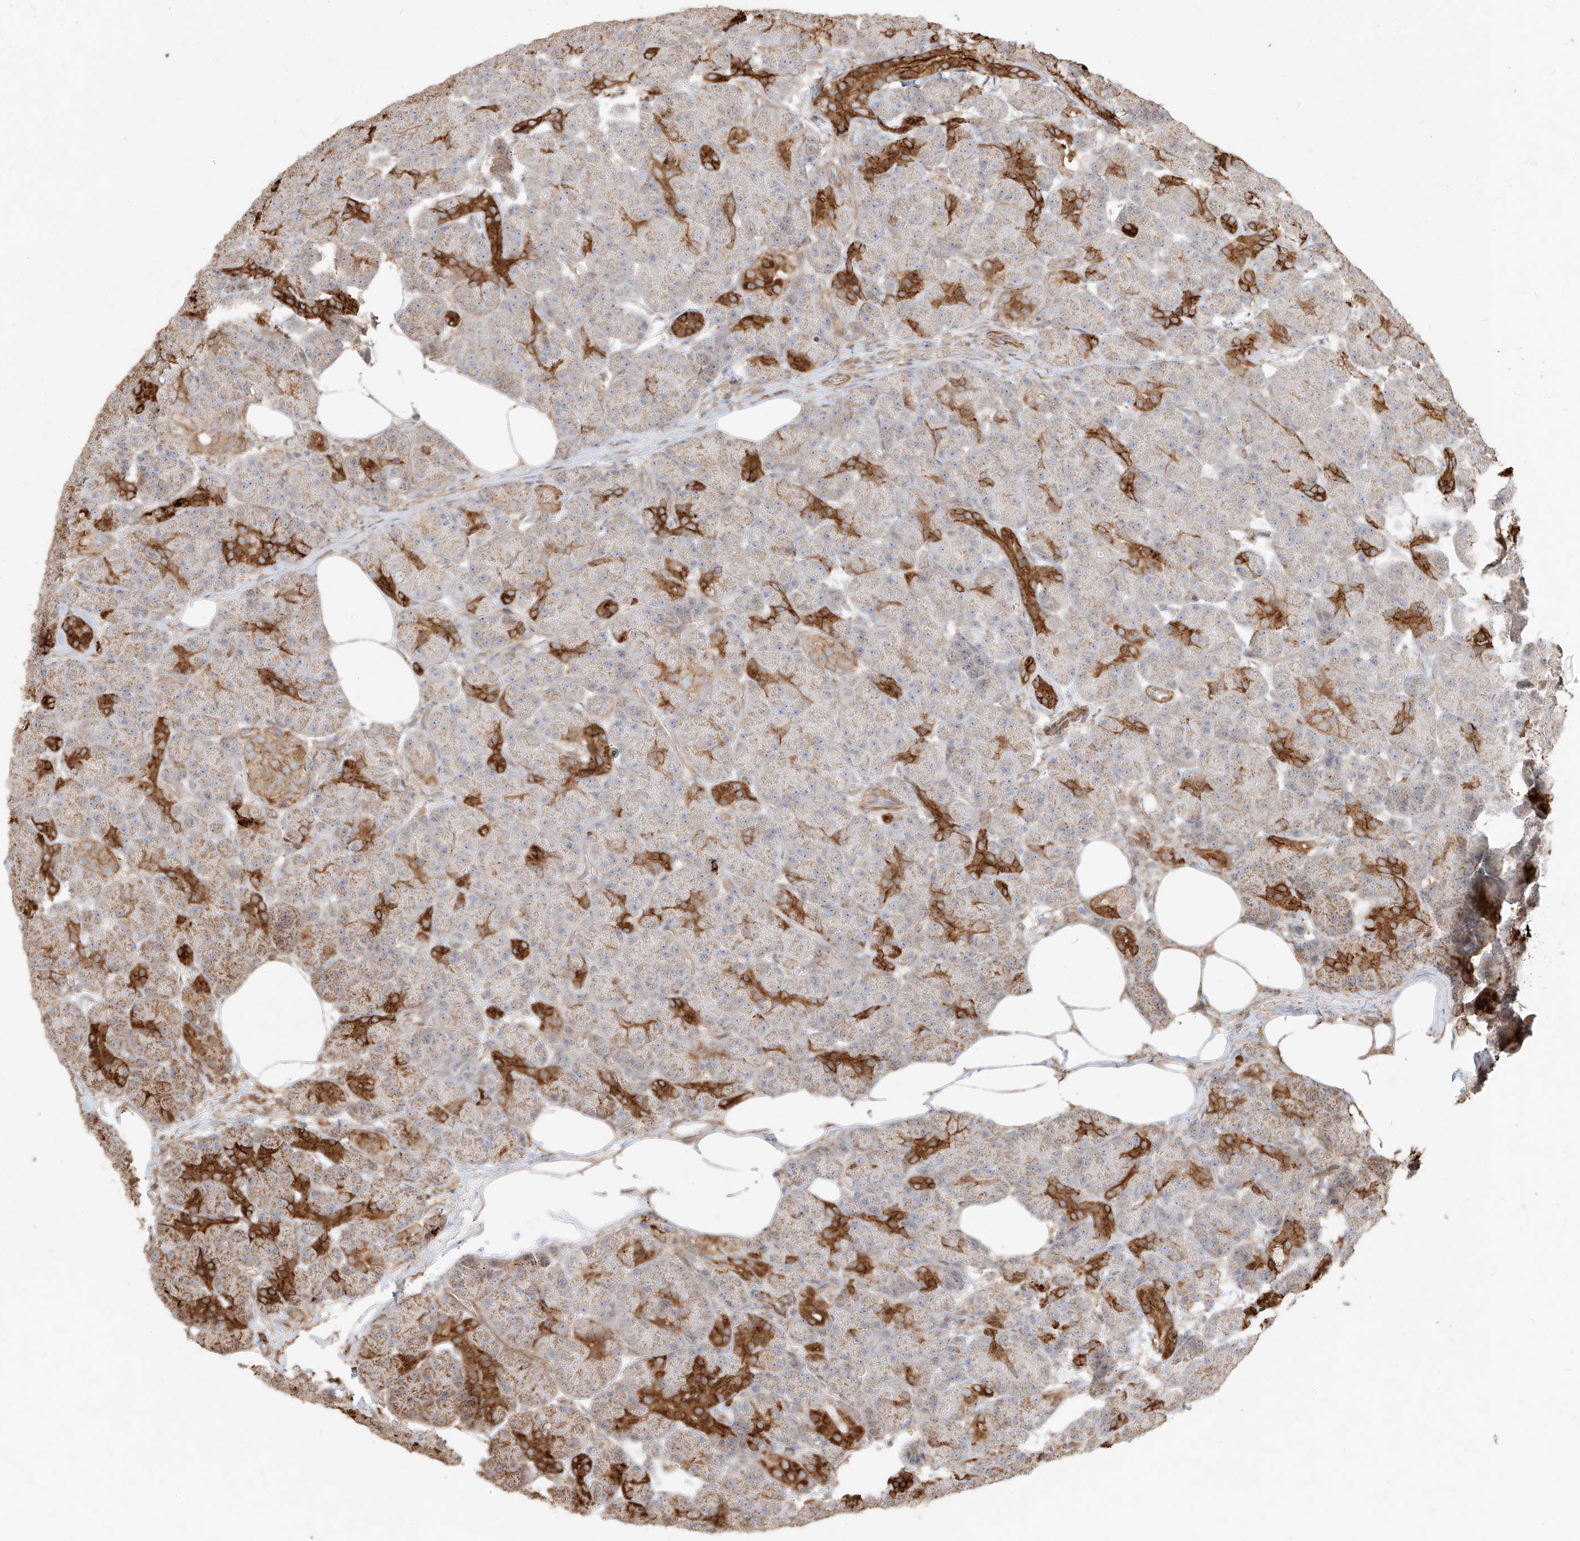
{"staining": {"intensity": "strong", "quantity": "<25%", "location": "cytoplasmic/membranous"}, "tissue": "pancreas", "cell_type": "Exocrine glandular cells", "image_type": "normal", "snomed": [{"axis": "morphology", "description": "Normal tissue, NOS"}, {"axis": "topography", "description": "Pancreas"}], "caption": "Protein expression analysis of benign human pancreas reveals strong cytoplasmic/membranous staining in about <25% of exocrine glandular cells.", "gene": "MTX2", "patient": {"sex": "male", "age": 63}}